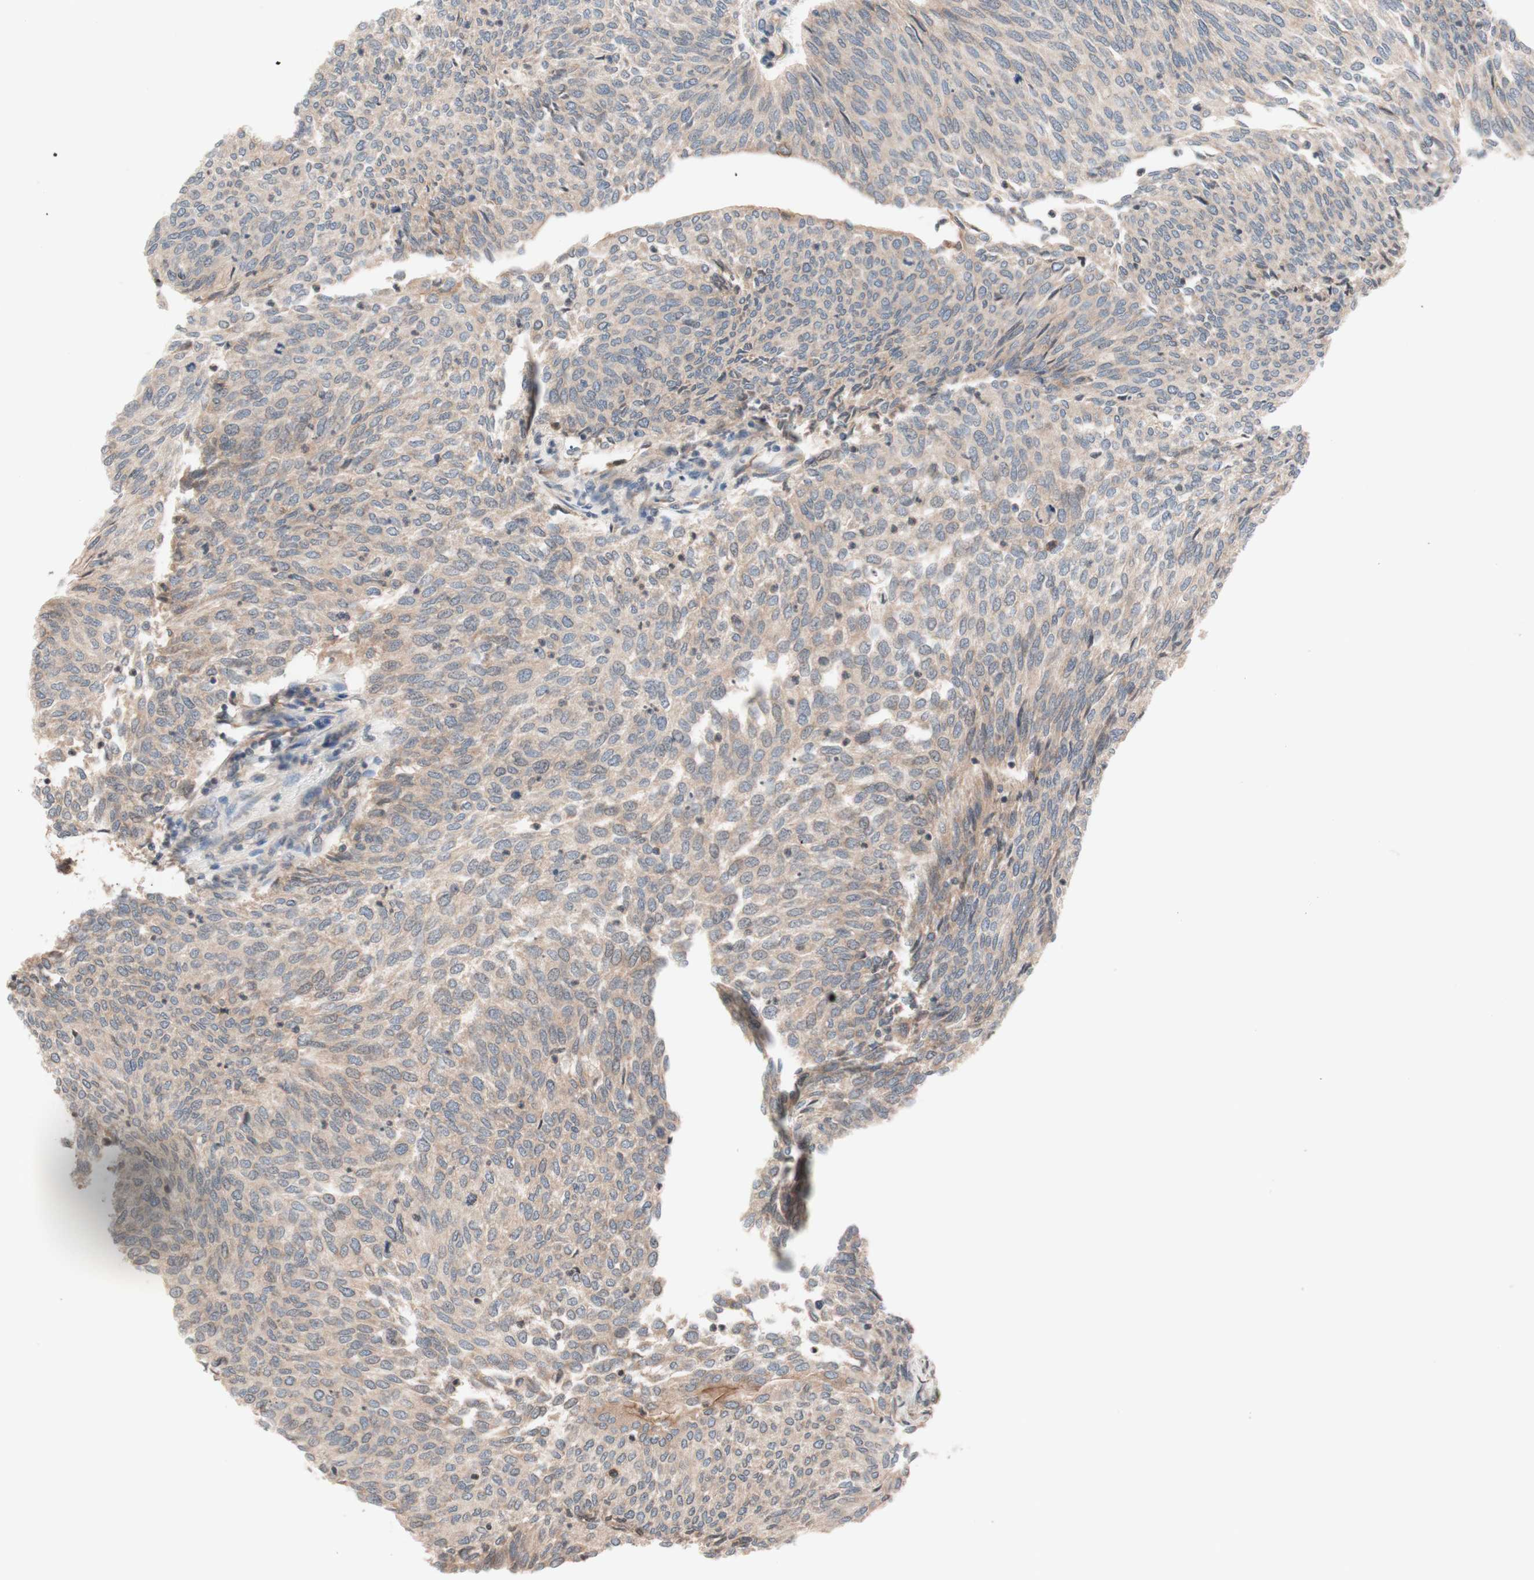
{"staining": {"intensity": "weak", "quantity": ">75%", "location": "cytoplasmic/membranous"}, "tissue": "urothelial cancer", "cell_type": "Tumor cells", "image_type": "cancer", "snomed": [{"axis": "morphology", "description": "Urothelial carcinoma, Low grade"}, {"axis": "topography", "description": "Urinary bladder"}], "caption": "Tumor cells reveal low levels of weak cytoplasmic/membranous expression in about >75% of cells in low-grade urothelial carcinoma.", "gene": "CD55", "patient": {"sex": "female", "age": 79}}